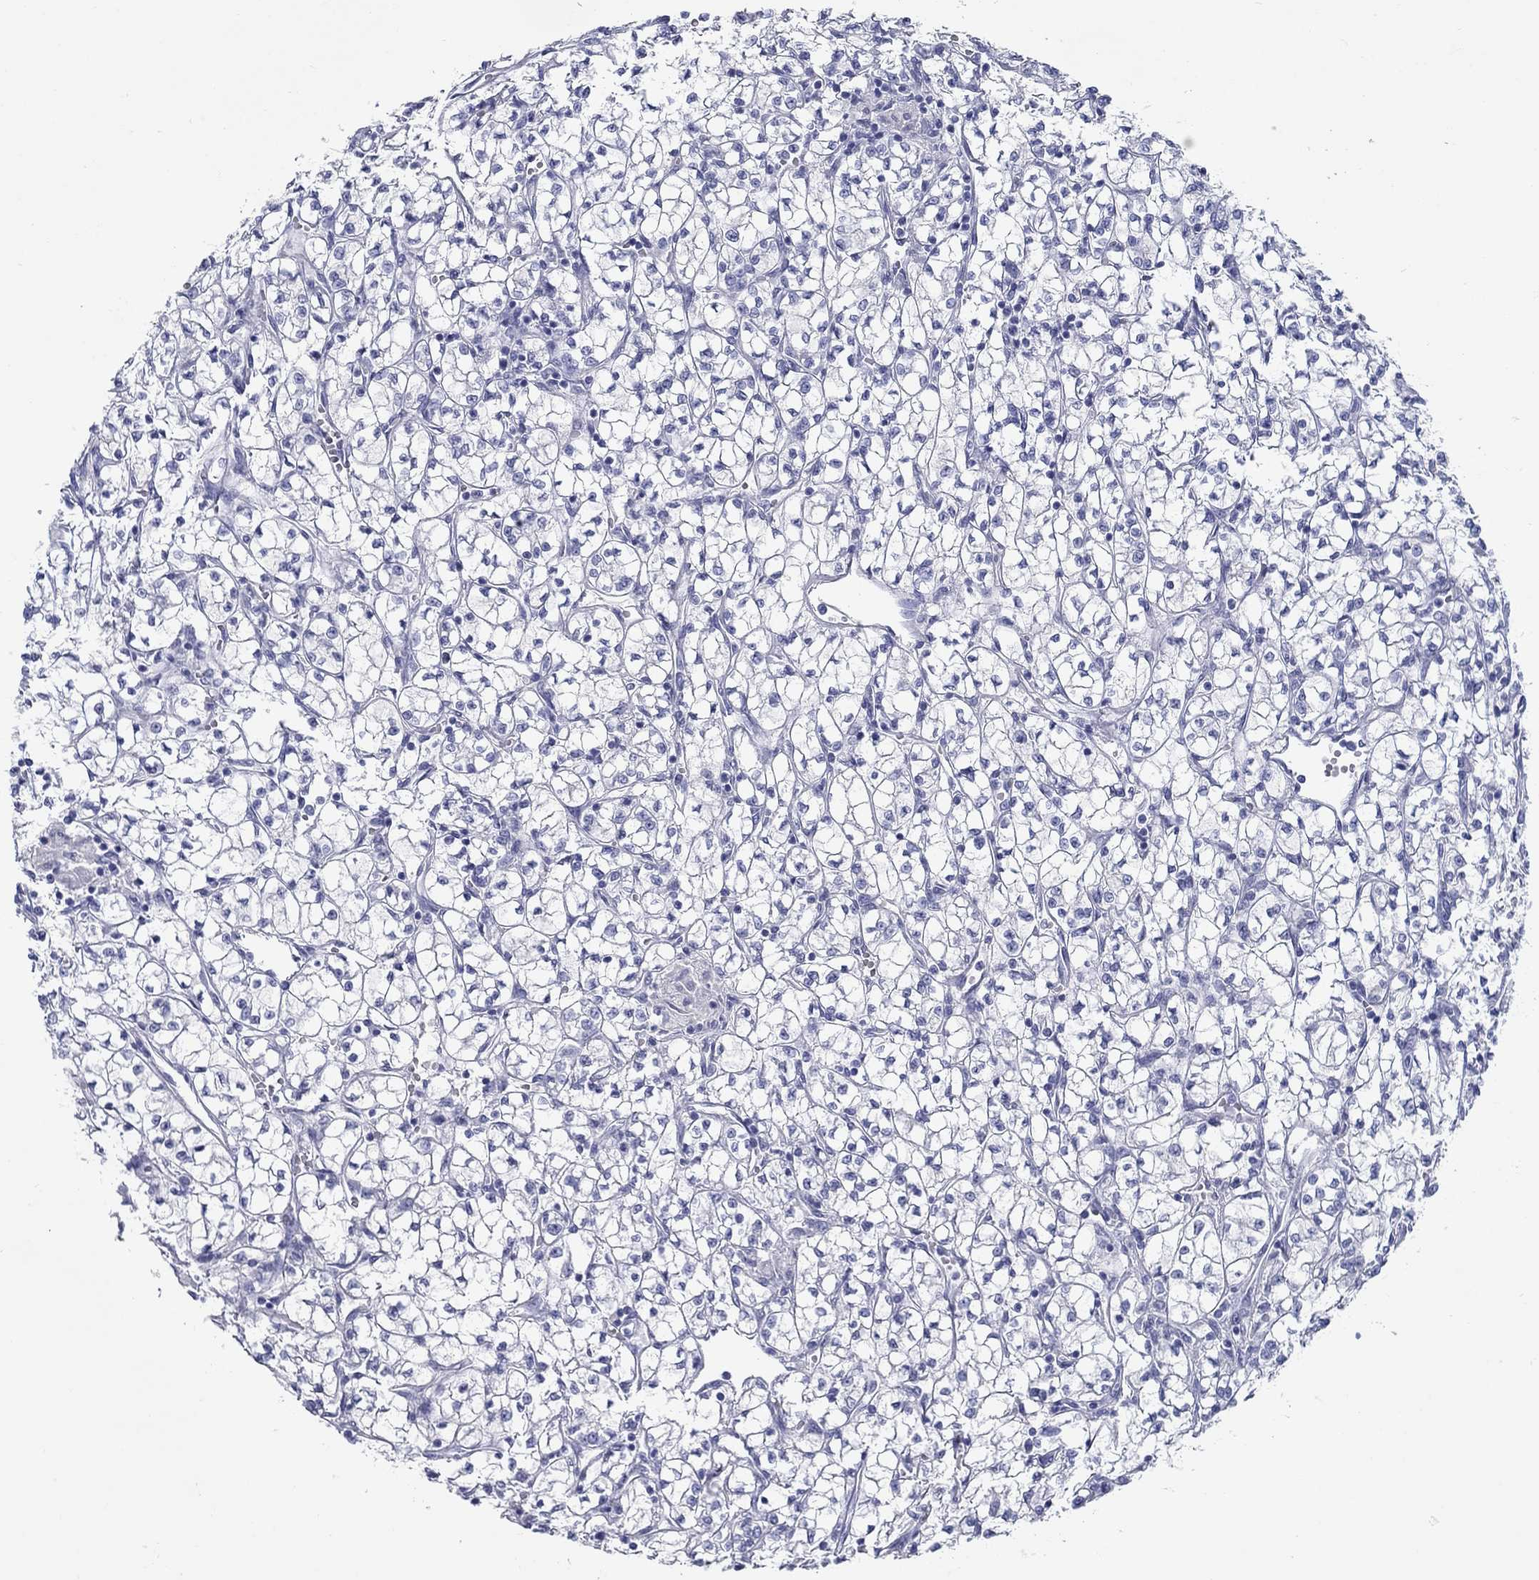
{"staining": {"intensity": "negative", "quantity": "none", "location": "none"}, "tissue": "renal cancer", "cell_type": "Tumor cells", "image_type": "cancer", "snomed": [{"axis": "morphology", "description": "Adenocarcinoma, NOS"}, {"axis": "topography", "description": "Kidney"}], "caption": "Immunohistochemistry (IHC) histopathology image of human renal cancer (adenocarcinoma) stained for a protein (brown), which displays no positivity in tumor cells. (Immunohistochemistry (IHC), brightfield microscopy, high magnification).", "gene": "ATP4A", "patient": {"sex": "female", "age": 64}}